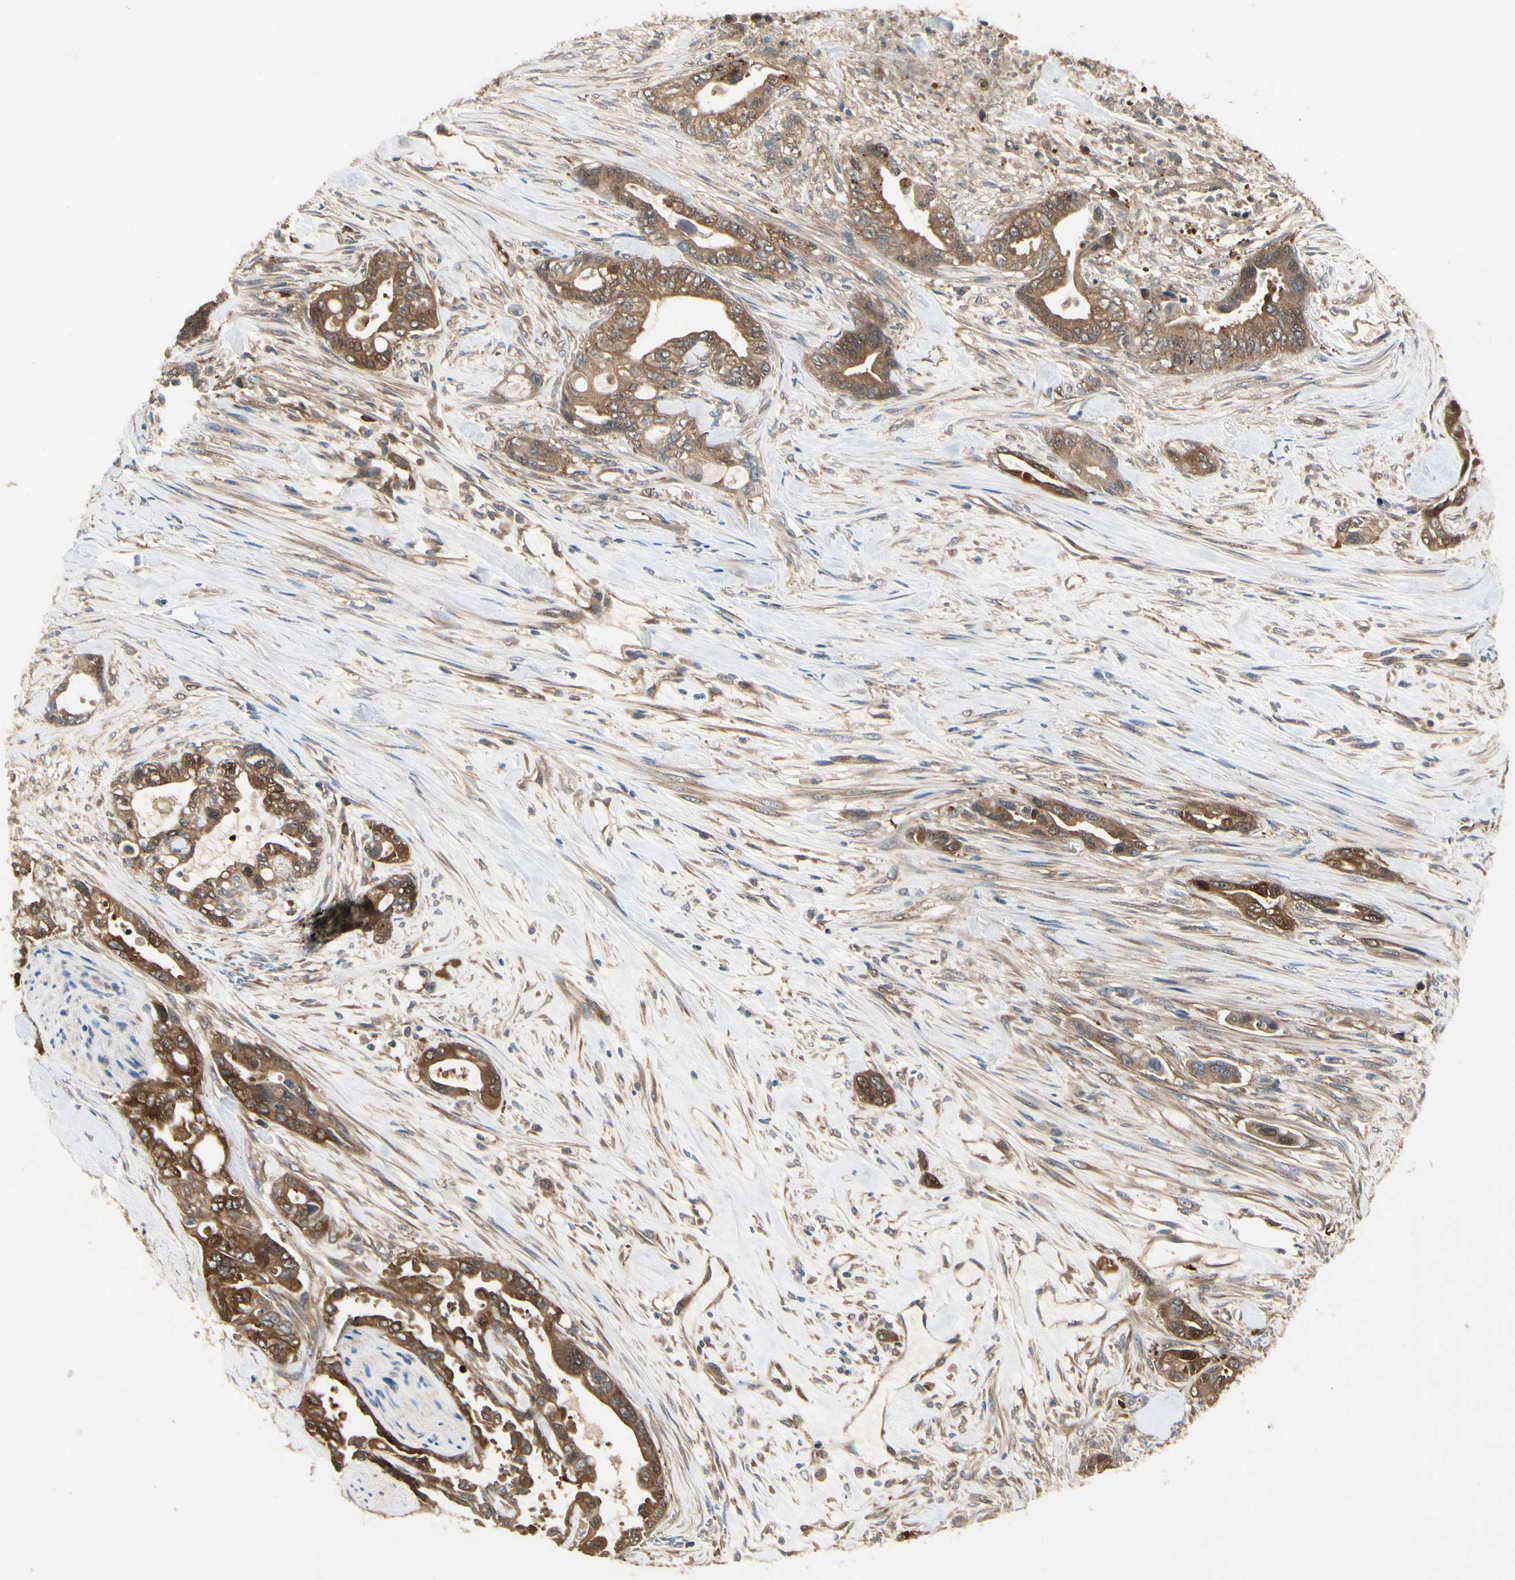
{"staining": {"intensity": "strong", "quantity": ">75%", "location": "cytoplasmic/membranous,nuclear"}, "tissue": "pancreatic cancer", "cell_type": "Tumor cells", "image_type": "cancer", "snomed": [{"axis": "morphology", "description": "Adenocarcinoma, NOS"}, {"axis": "topography", "description": "Pancreas"}], "caption": "Human pancreatic adenocarcinoma stained for a protein (brown) displays strong cytoplasmic/membranous and nuclear positive staining in about >75% of tumor cells.", "gene": "NME1-NME2", "patient": {"sex": "male", "age": 70}}